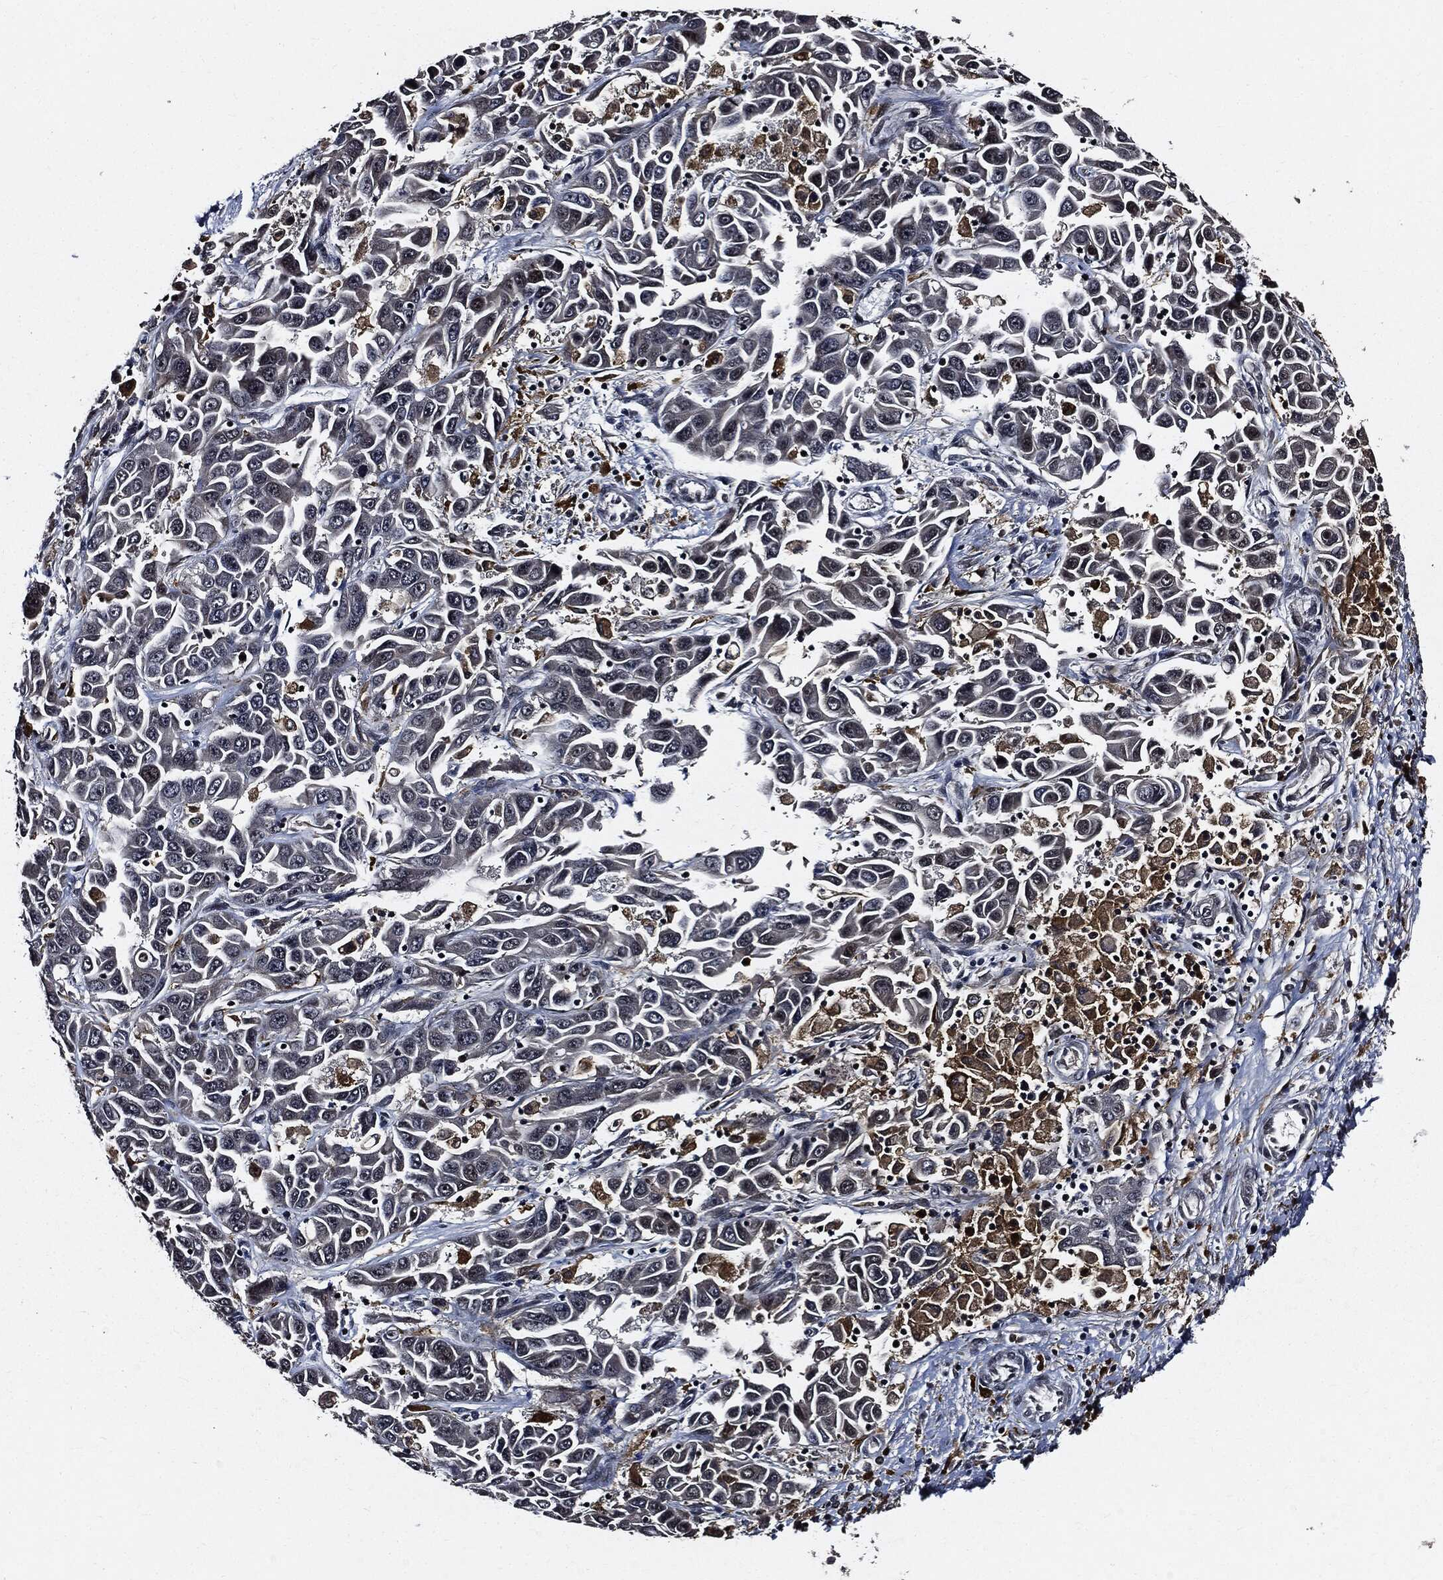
{"staining": {"intensity": "negative", "quantity": "none", "location": "none"}, "tissue": "liver cancer", "cell_type": "Tumor cells", "image_type": "cancer", "snomed": [{"axis": "morphology", "description": "Cholangiocarcinoma"}, {"axis": "topography", "description": "Liver"}], "caption": "Tumor cells show no significant staining in liver cholangiocarcinoma.", "gene": "SUGT1", "patient": {"sex": "female", "age": 52}}